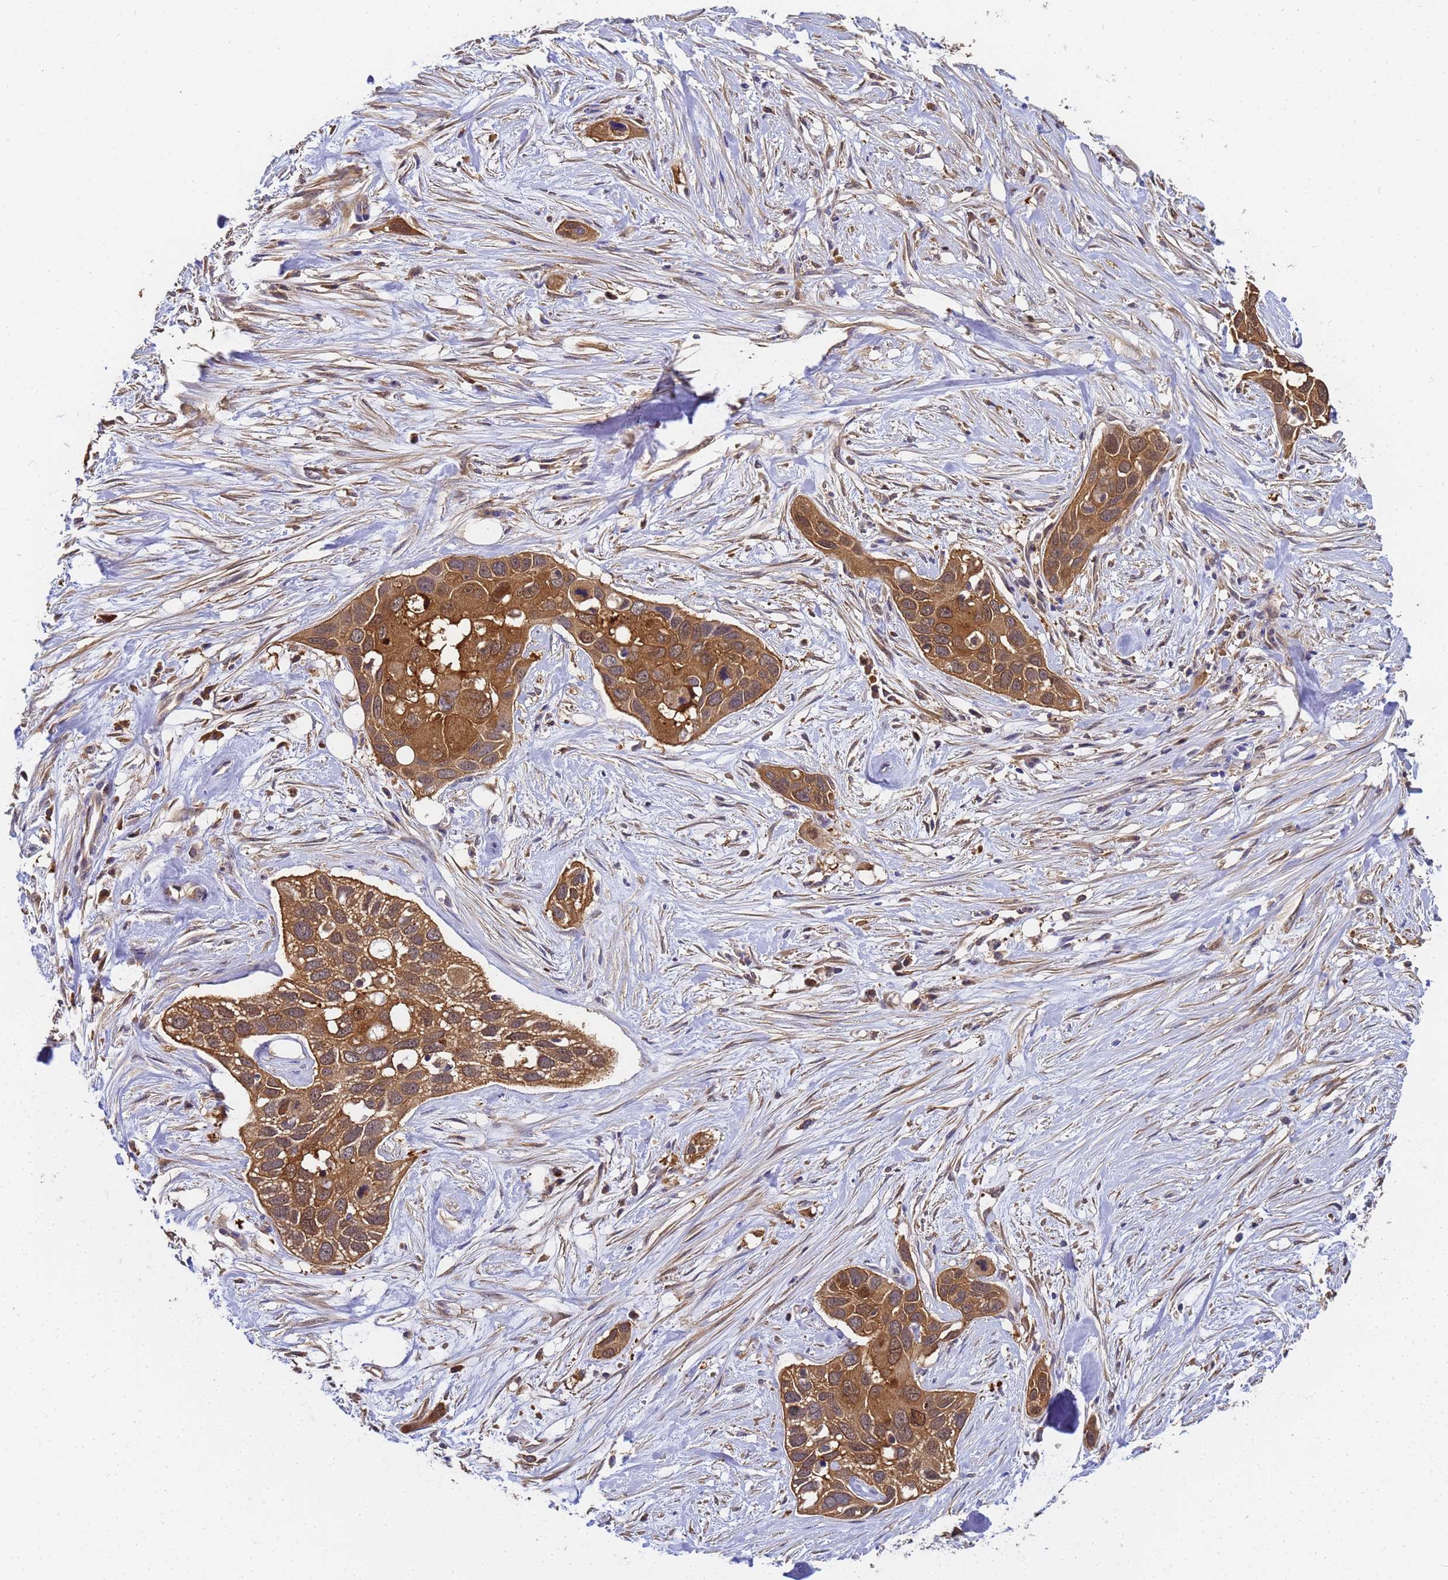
{"staining": {"intensity": "moderate", "quantity": ">75%", "location": "cytoplasmic/membranous"}, "tissue": "pancreatic cancer", "cell_type": "Tumor cells", "image_type": "cancer", "snomed": [{"axis": "morphology", "description": "Adenocarcinoma, NOS"}, {"axis": "topography", "description": "Pancreas"}], "caption": "Immunohistochemistry (IHC) of human adenocarcinoma (pancreatic) displays medium levels of moderate cytoplasmic/membranous expression in about >75% of tumor cells. Ihc stains the protein in brown and the nuclei are stained blue.", "gene": "NME1-NME2", "patient": {"sex": "female", "age": 60}}